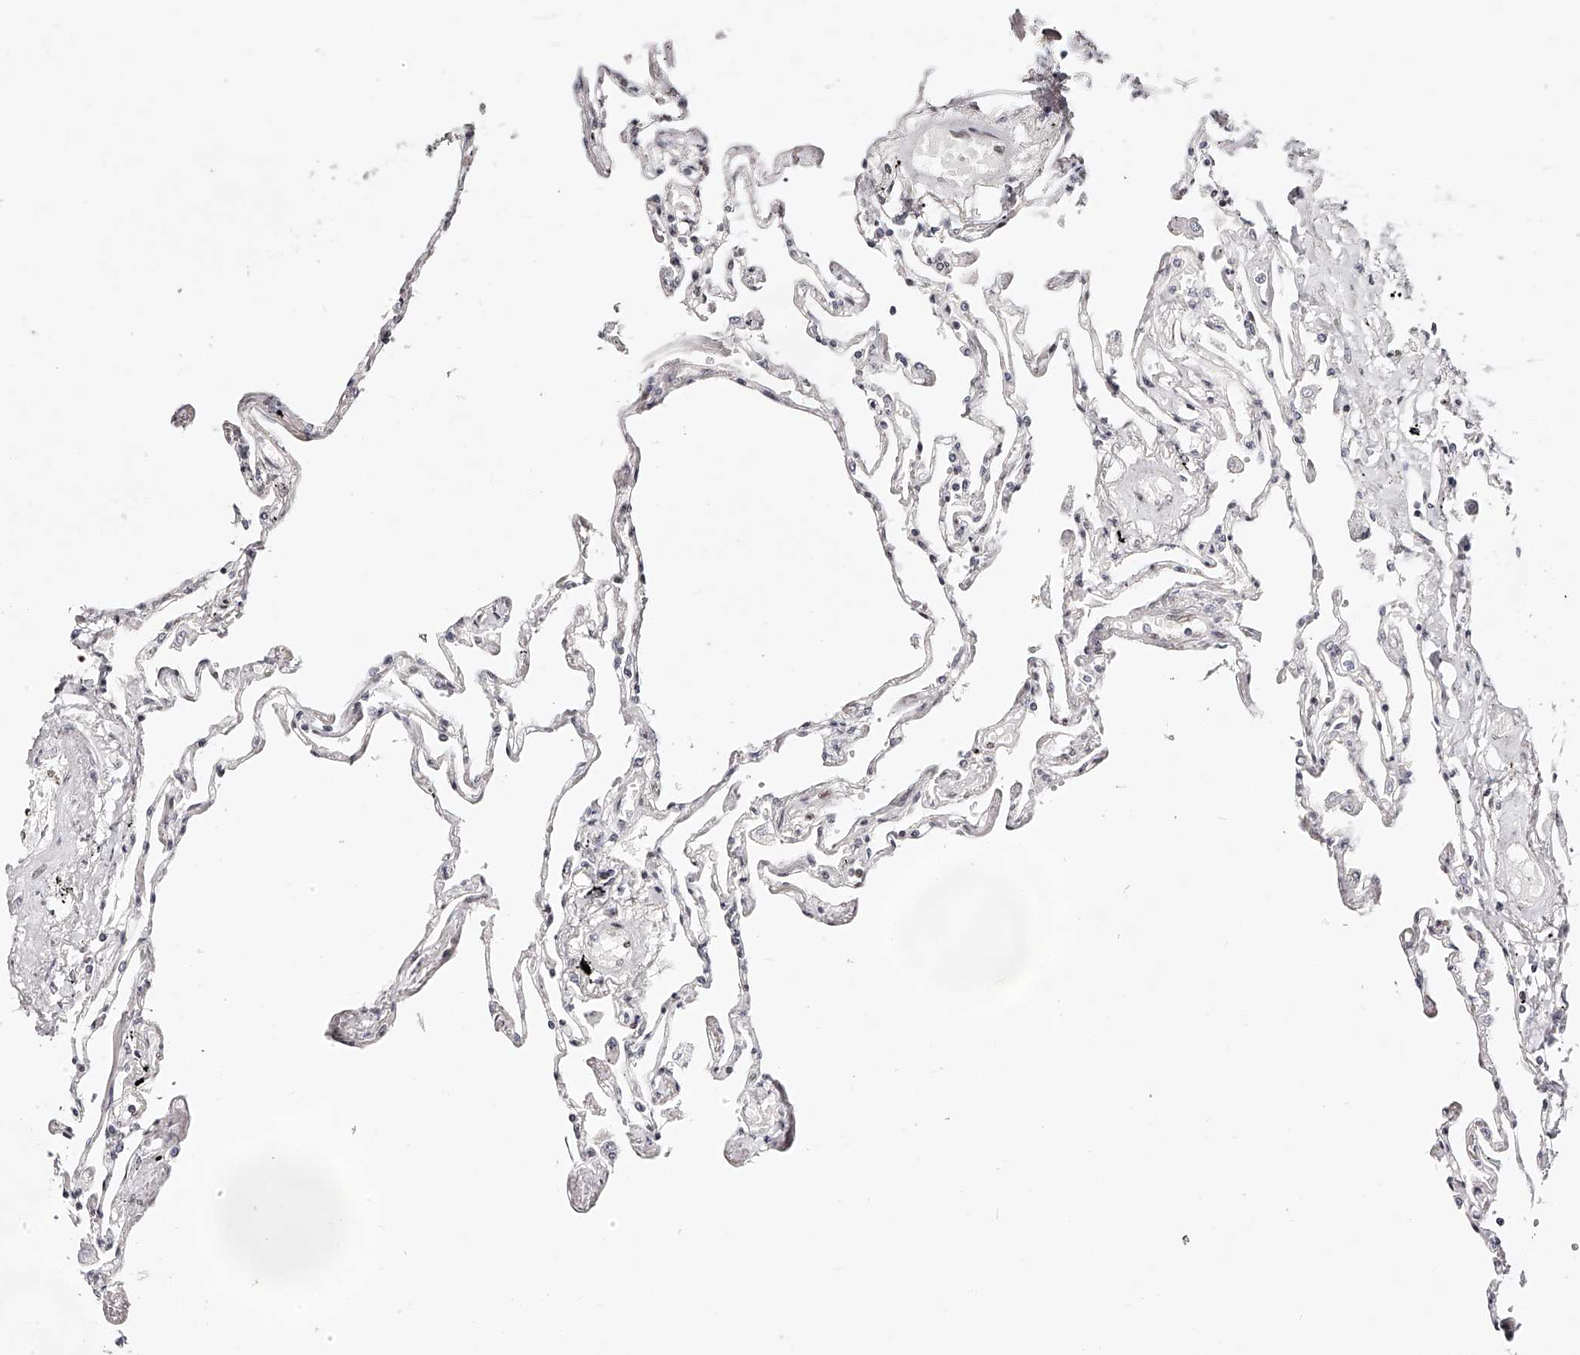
{"staining": {"intensity": "negative", "quantity": "none", "location": "none"}, "tissue": "lung", "cell_type": "Alveolar cells", "image_type": "normal", "snomed": [{"axis": "morphology", "description": "Normal tissue, NOS"}, {"axis": "topography", "description": "Lung"}], "caption": "Alveolar cells are negative for protein expression in unremarkable human lung. (DAB (3,3'-diaminobenzidine) immunohistochemistry (IHC) with hematoxylin counter stain).", "gene": "USF3", "patient": {"sex": "female", "age": 67}}